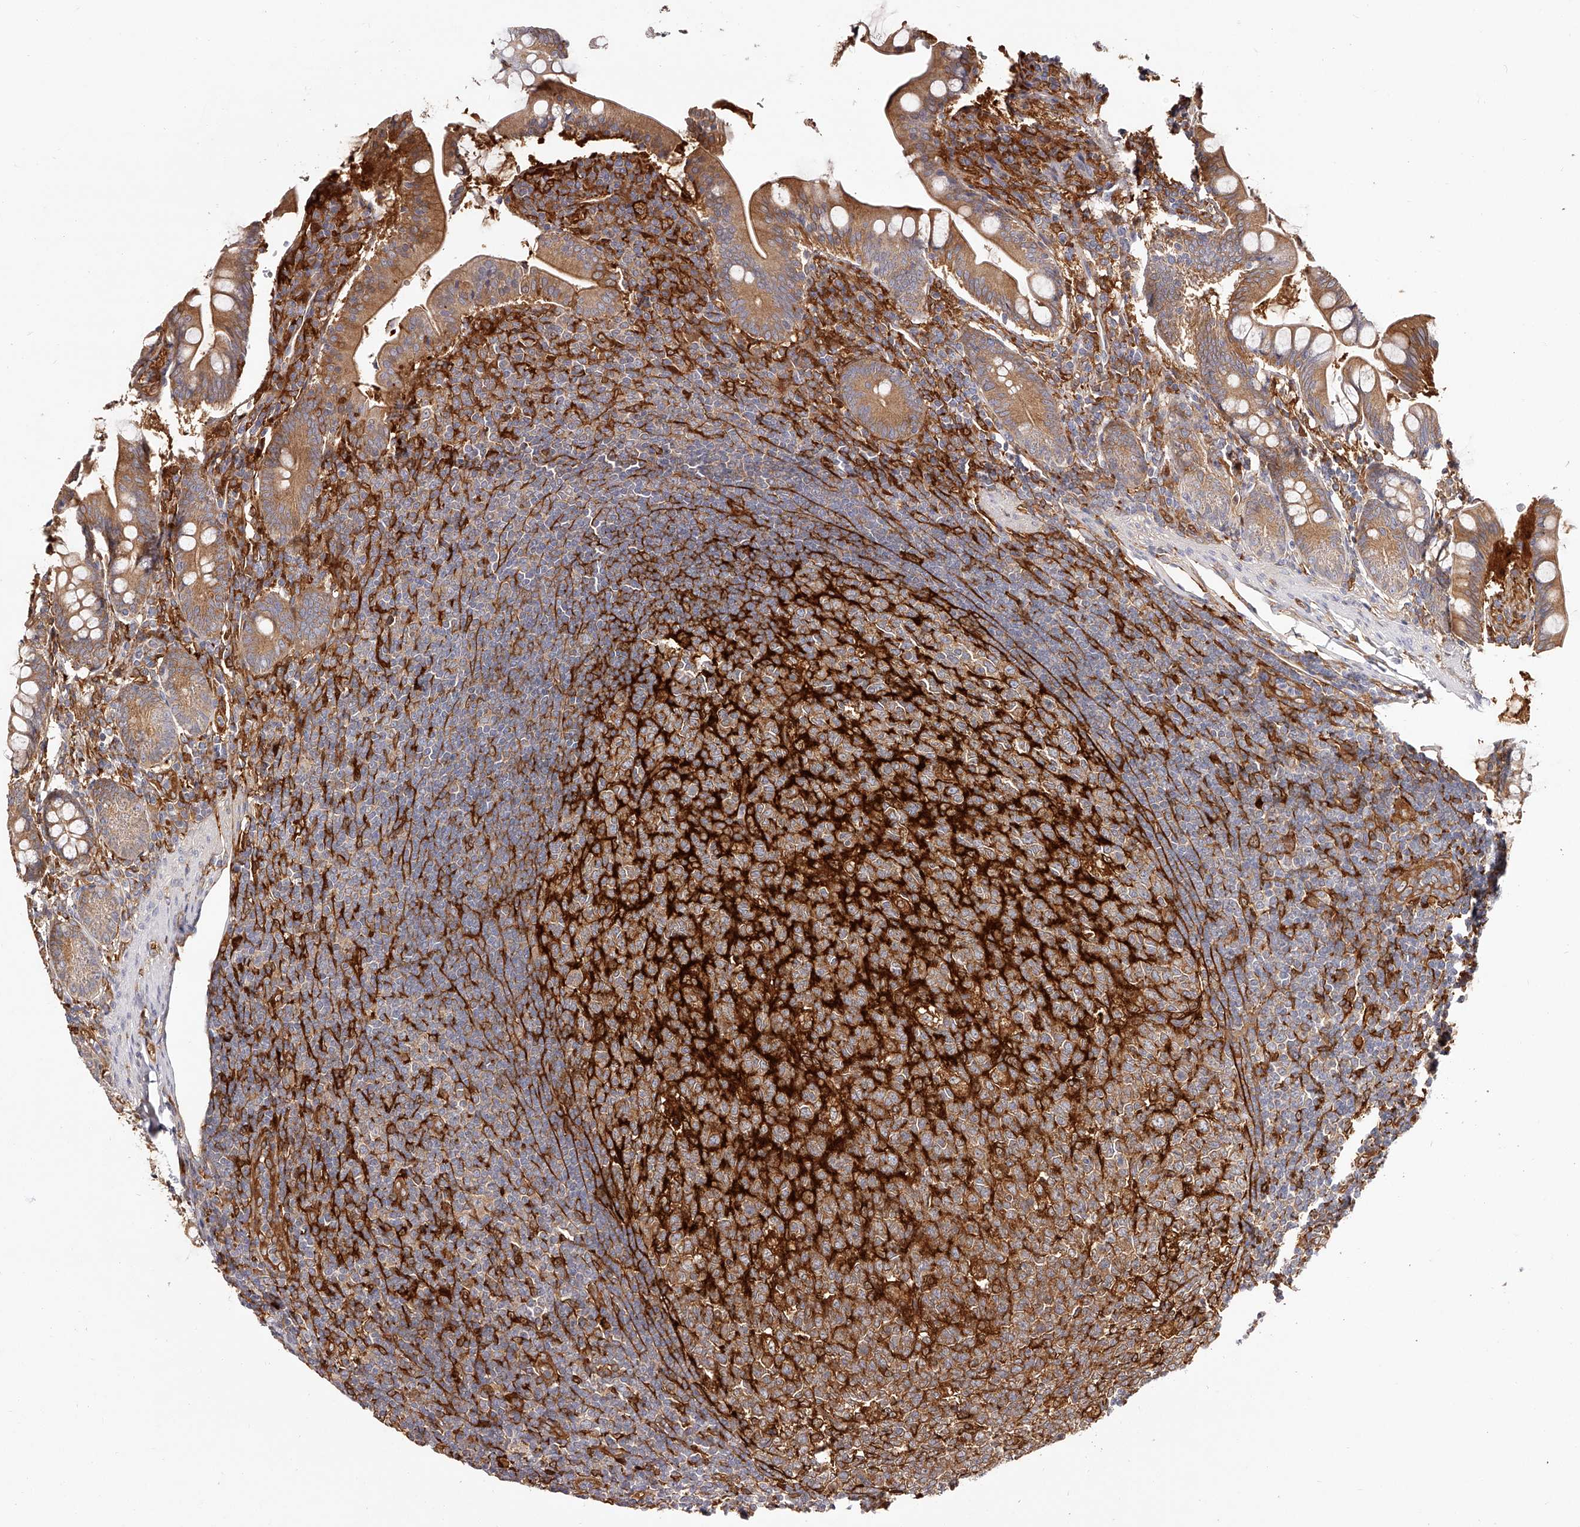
{"staining": {"intensity": "moderate", "quantity": ">75%", "location": "cytoplasmic/membranous"}, "tissue": "small intestine", "cell_type": "Glandular cells", "image_type": "normal", "snomed": [{"axis": "morphology", "description": "Normal tissue, NOS"}, {"axis": "topography", "description": "Small intestine"}], "caption": "Brown immunohistochemical staining in benign human small intestine shows moderate cytoplasmic/membranous positivity in about >75% of glandular cells. (brown staining indicates protein expression, while blue staining denotes nuclei).", "gene": "LAP3", "patient": {"sex": "male", "age": 7}}